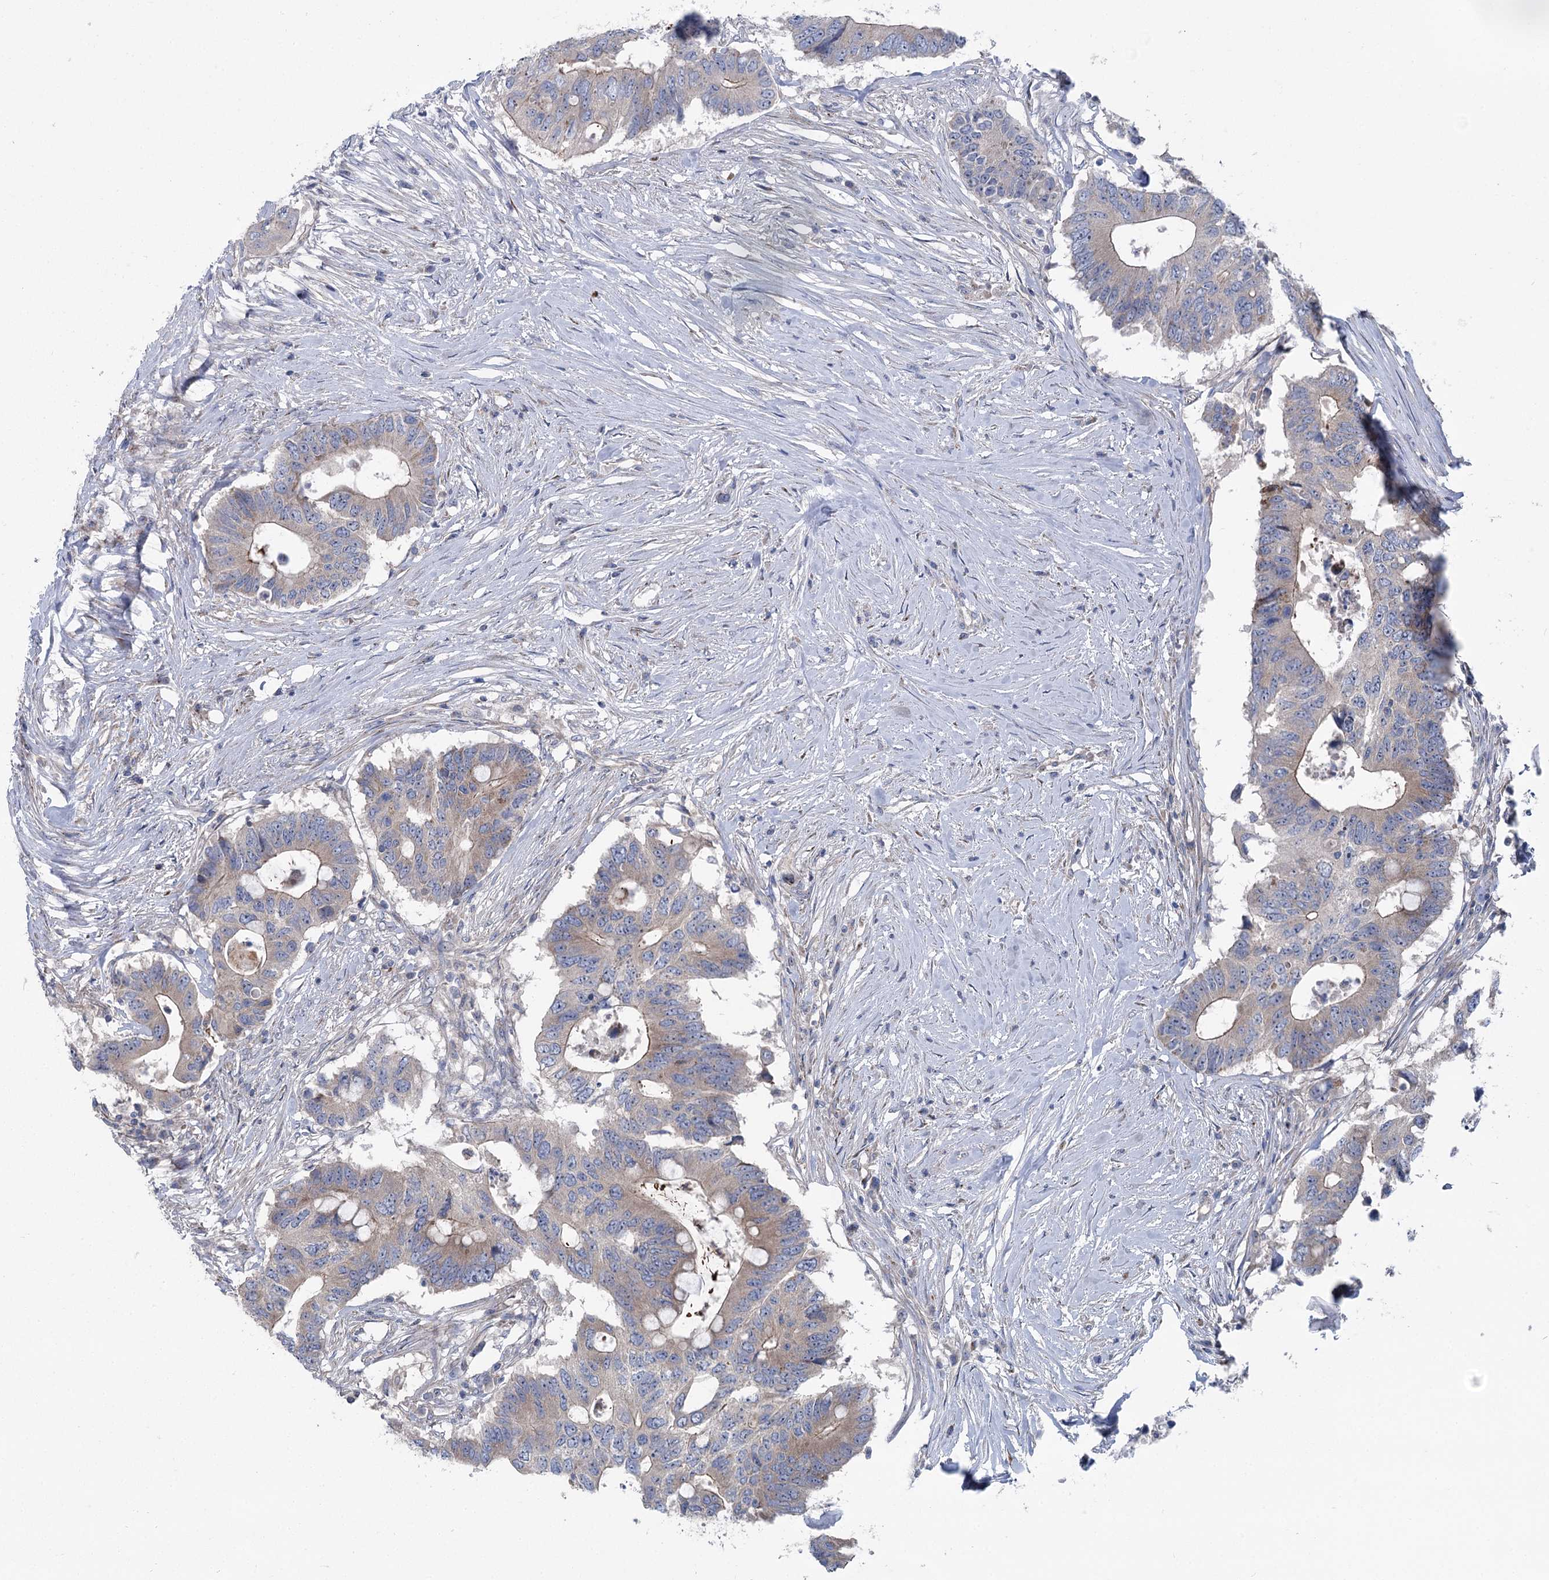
{"staining": {"intensity": "weak", "quantity": "25%-75%", "location": "cytoplasmic/membranous"}, "tissue": "colorectal cancer", "cell_type": "Tumor cells", "image_type": "cancer", "snomed": [{"axis": "morphology", "description": "Adenocarcinoma, NOS"}, {"axis": "topography", "description": "Colon"}], "caption": "Immunohistochemistry (DAB (3,3'-diaminobenzidine)) staining of human colorectal adenocarcinoma displays weak cytoplasmic/membranous protein expression in about 25%-75% of tumor cells. (Stains: DAB (3,3'-diaminobenzidine) in brown, nuclei in blue, Microscopy: brightfield microscopy at high magnification).", "gene": "MARK2", "patient": {"sex": "male", "age": 71}}